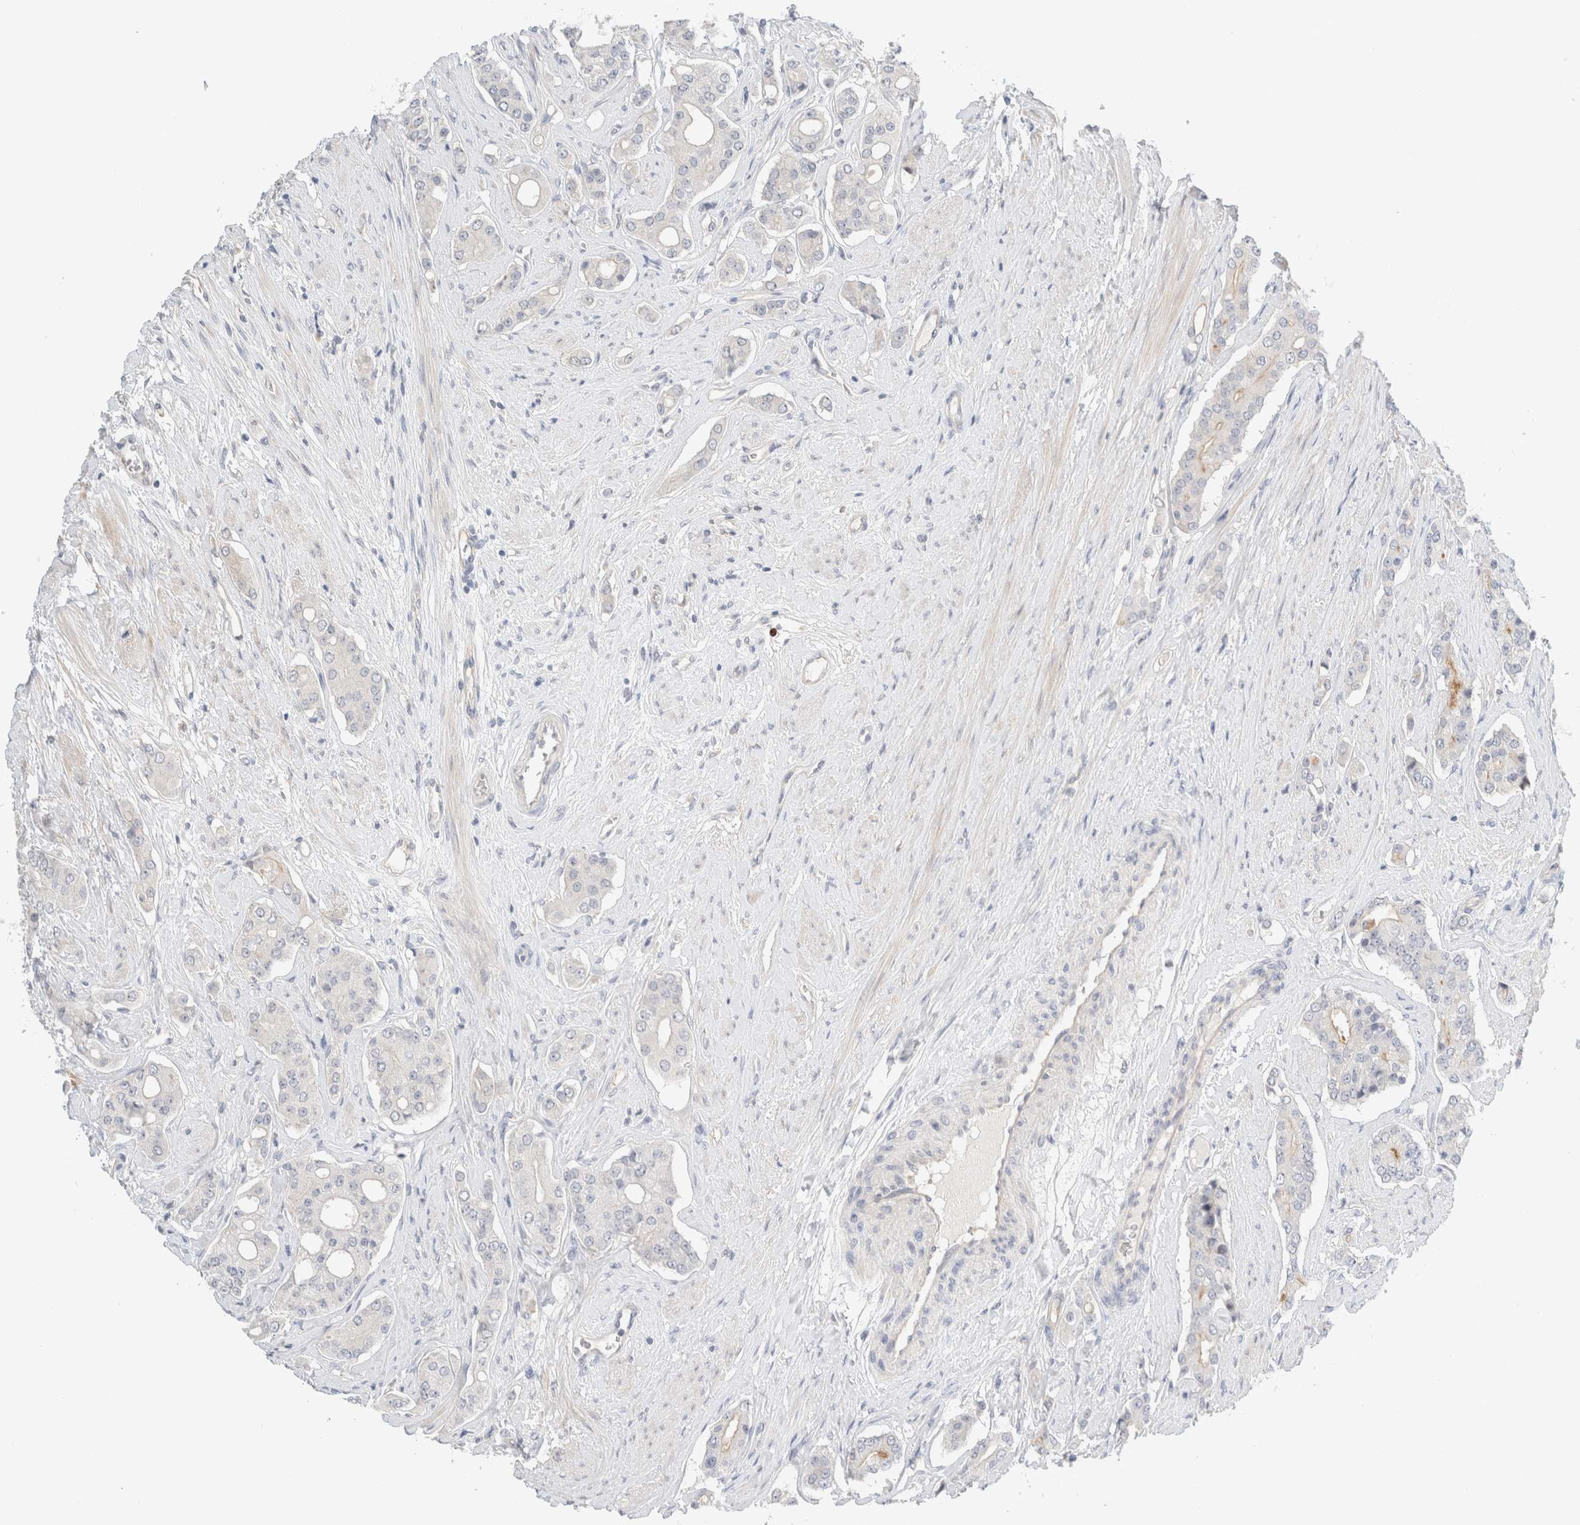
{"staining": {"intensity": "negative", "quantity": "none", "location": "none"}, "tissue": "prostate cancer", "cell_type": "Tumor cells", "image_type": "cancer", "snomed": [{"axis": "morphology", "description": "Adenocarcinoma, High grade"}, {"axis": "topography", "description": "Prostate"}], "caption": "A photomicrograph of prostate cancer (adenocarcinoma (high-grade)) stained for a protein shows no brown staining in tumor cells.", "gene": "SDR16C5", "patient": {"sex": "male", "age": 71}}